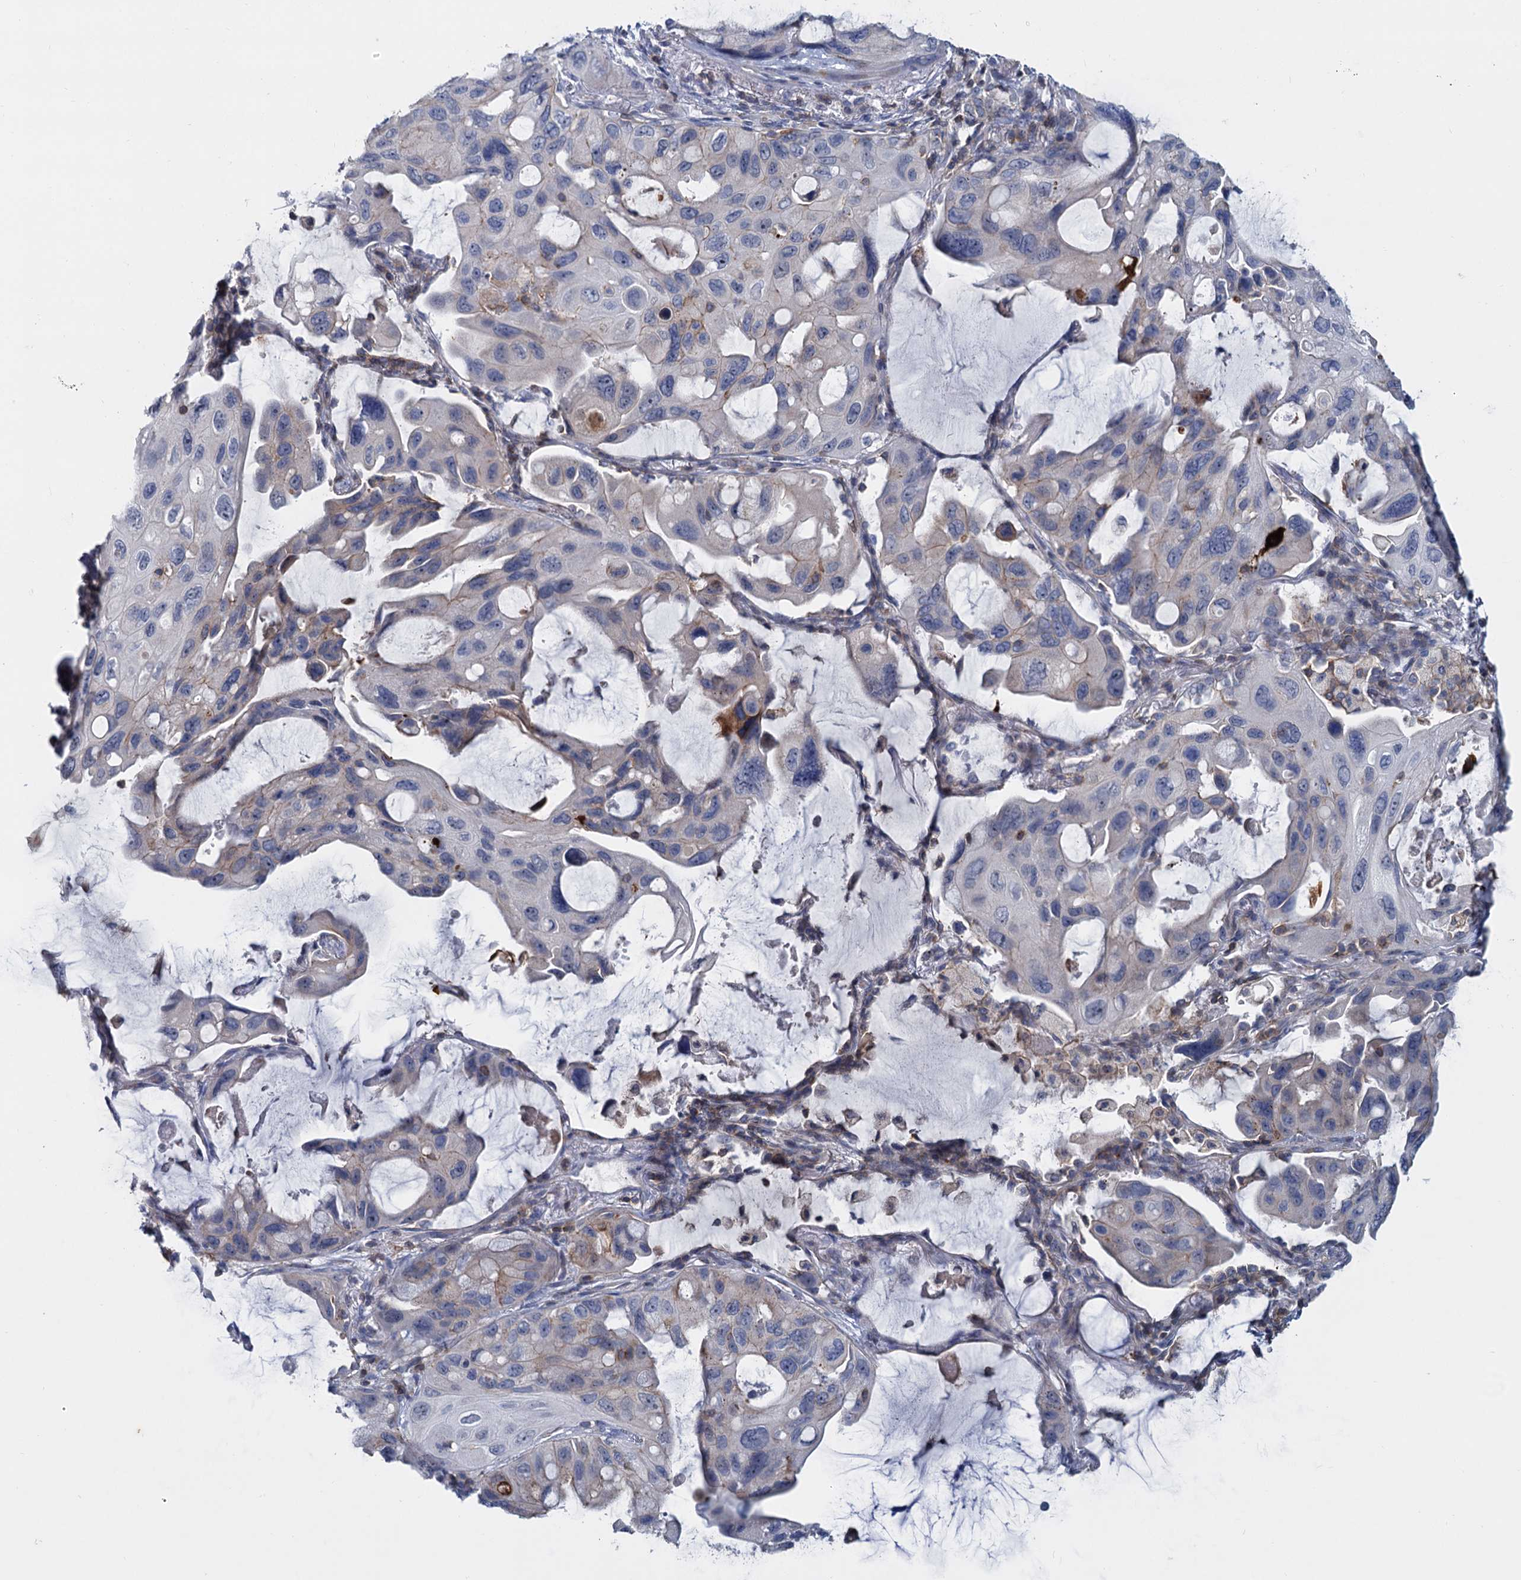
{"staining": {"intensity": "weak", "quantity": "<25%", "location": "cytoplasmic/membranous"}, "tissue": "lung cancer", "cell_type": "Tumor cells", "image_type": "cancer", "snomed": [{"axis": "morphology", "description": "Squamous cell carcinoma, NOS"}, {"axis": "topography", "description": "Lung"}], "caption": "The micrograph reveals no significant expression in tumor cells of lung cancer.", "gene": "LRCH4", "patient": {"sex": "female", "age": 73}}